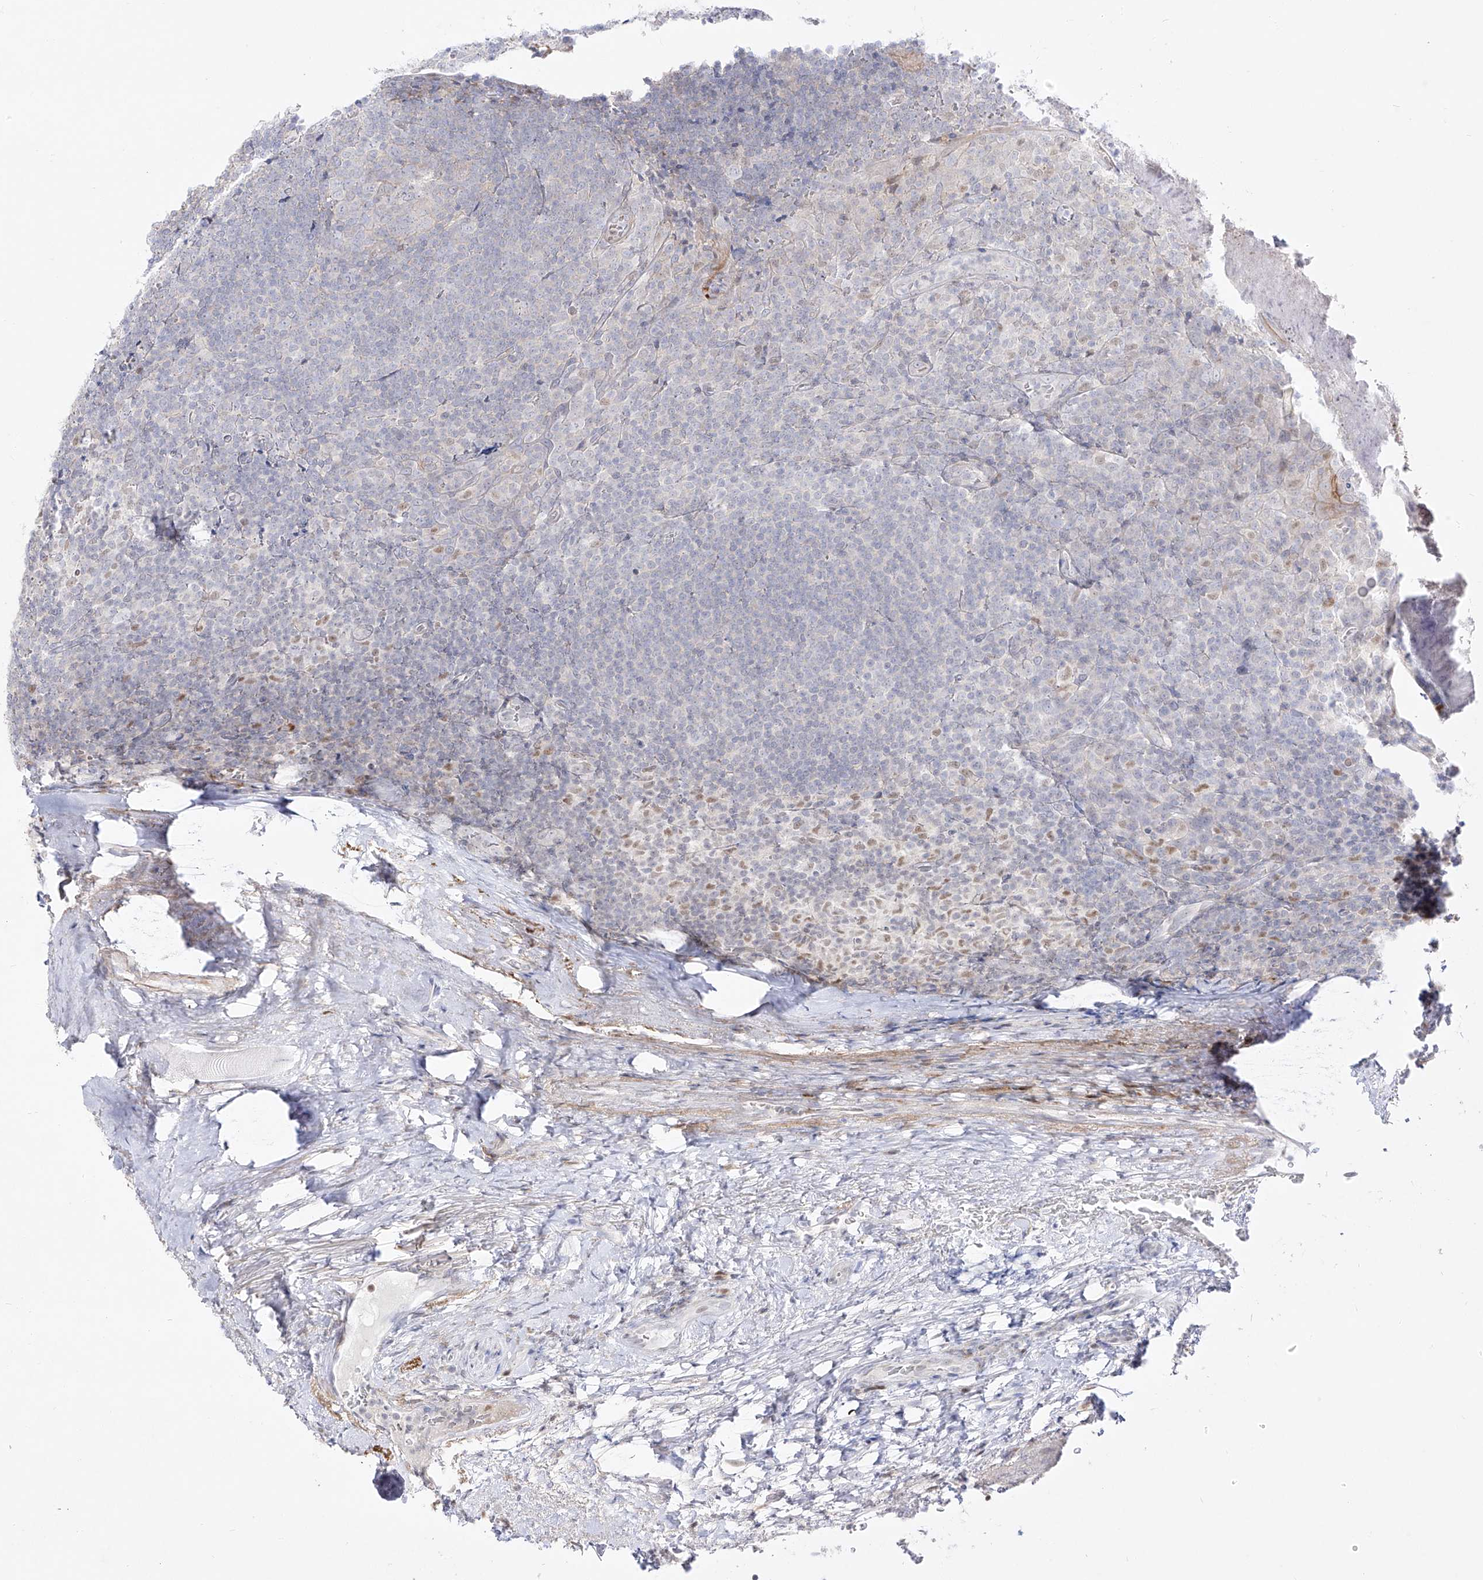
{"staining": {"intensity": "negative", "quantity": "none", "location": "none"}, "tissue": "tonsil", "cell_type": "Germinal center cells", "image_type": "normal", "snomed": [{"axis": "morphology", "description": "Normal tissue, NOS"}, {"axis": "topography", "description": "Tonsil"}], "caption": "Immunohistochemistry (IHC) of normal tonsil demonstrates no expression in germinal center cells. The staining is performed using DAB brown chromogen with nuclei counter-stained in using hematoxylin.", "gene": "DMKN", "patient": {"sex": "male", "age": 37}}